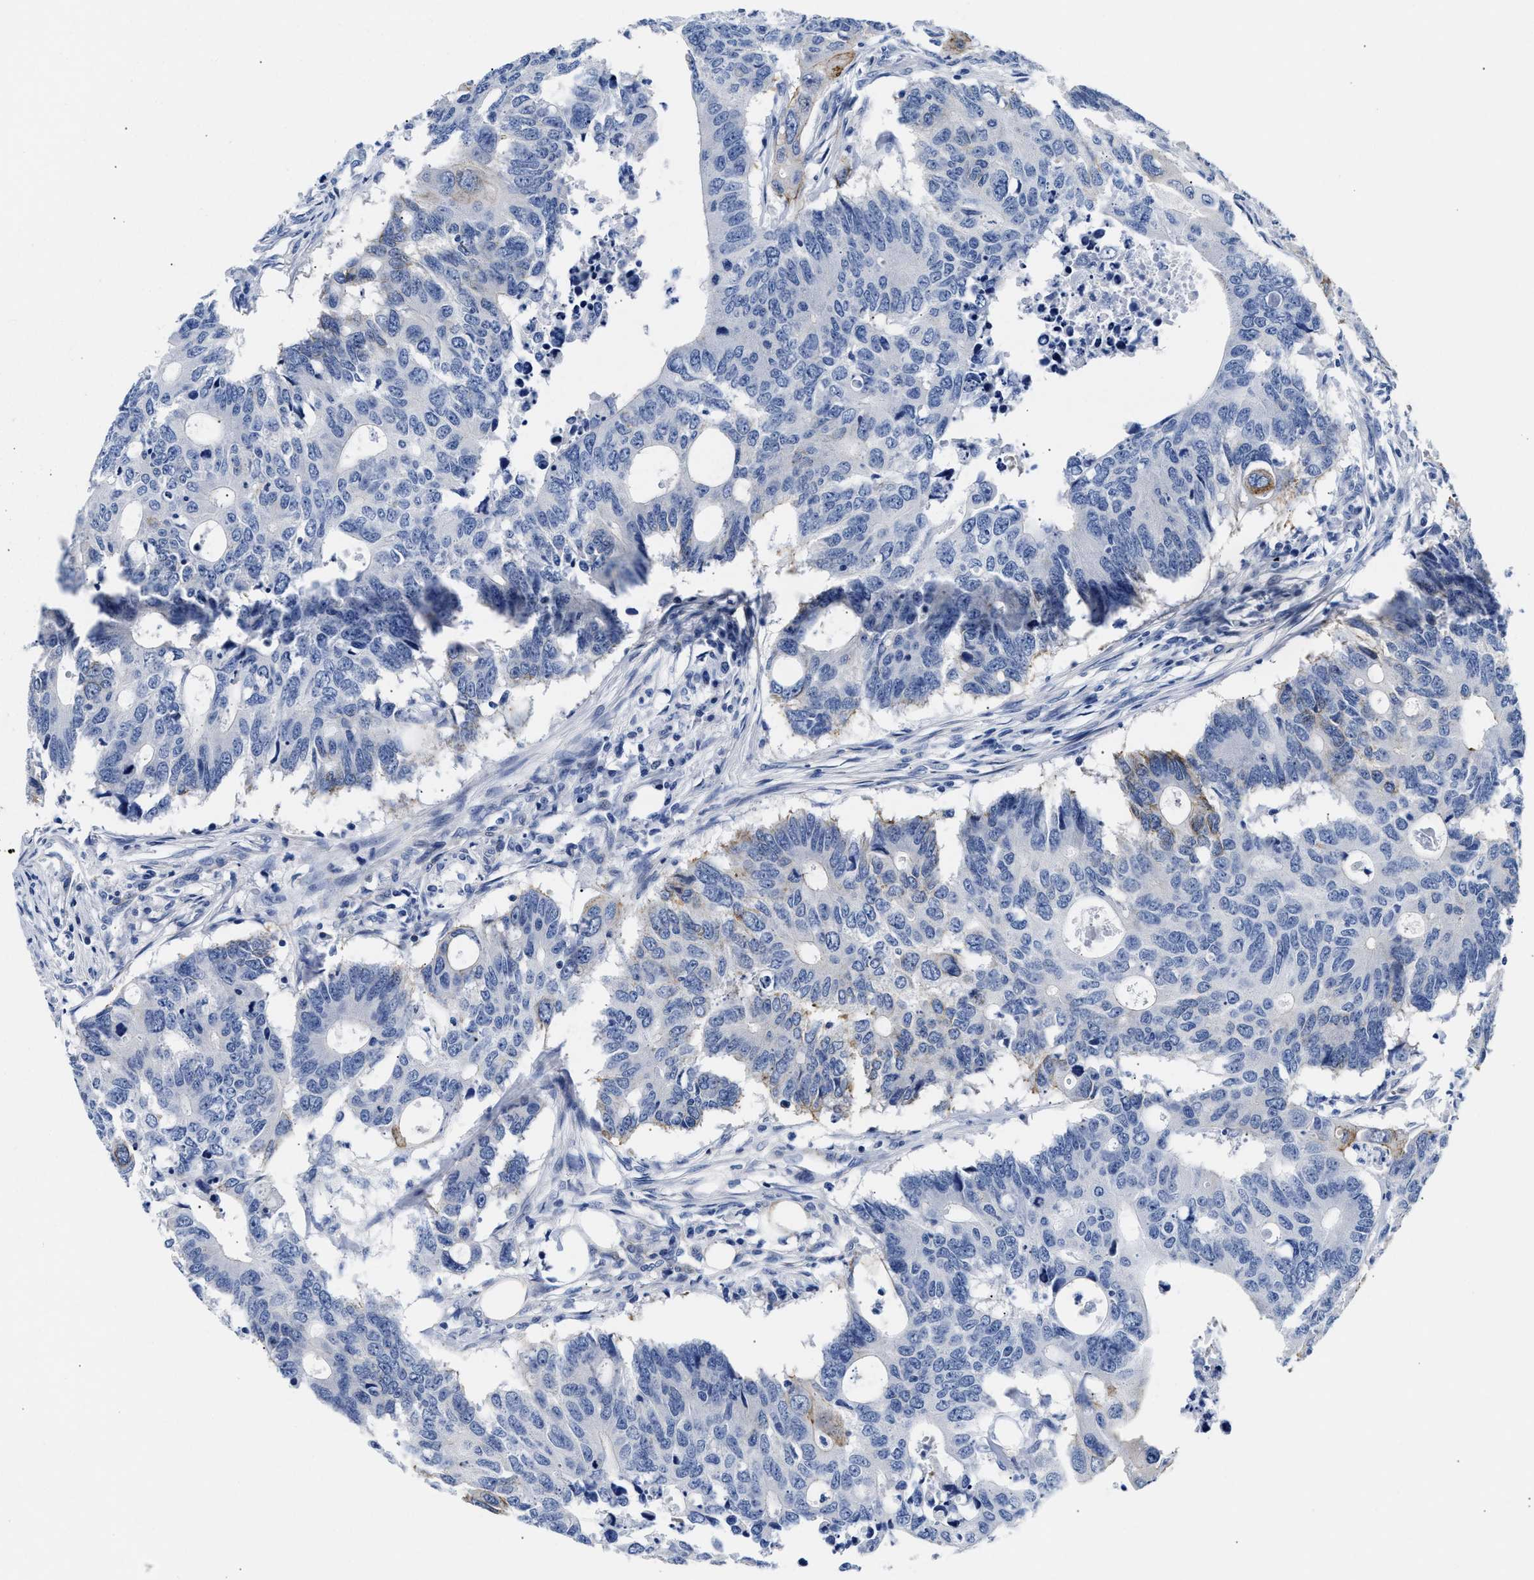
{"staining": {"intensity": "moderate", "quantity": "<25%", "location": "cytoplasmic/membranous"}, "tissue": "colorectal cancer", "cell_type": "Tumor cells", "image_type": "cancer", "snomed": [{"axis": "morphology", "description": "Adenocarcinoma, NOS"}, {"axis": "topography", "description": "Colon"}], "caption": "This is a photomicrograph of immunohistochemistry (IHC) staining of adenocarcinoma (colorectal), which shows moderate staining in the cytoplasmic/membranous of tumor cells.", "gene": "TRIM29", "patient": {"sex": "male", "age": 71}}